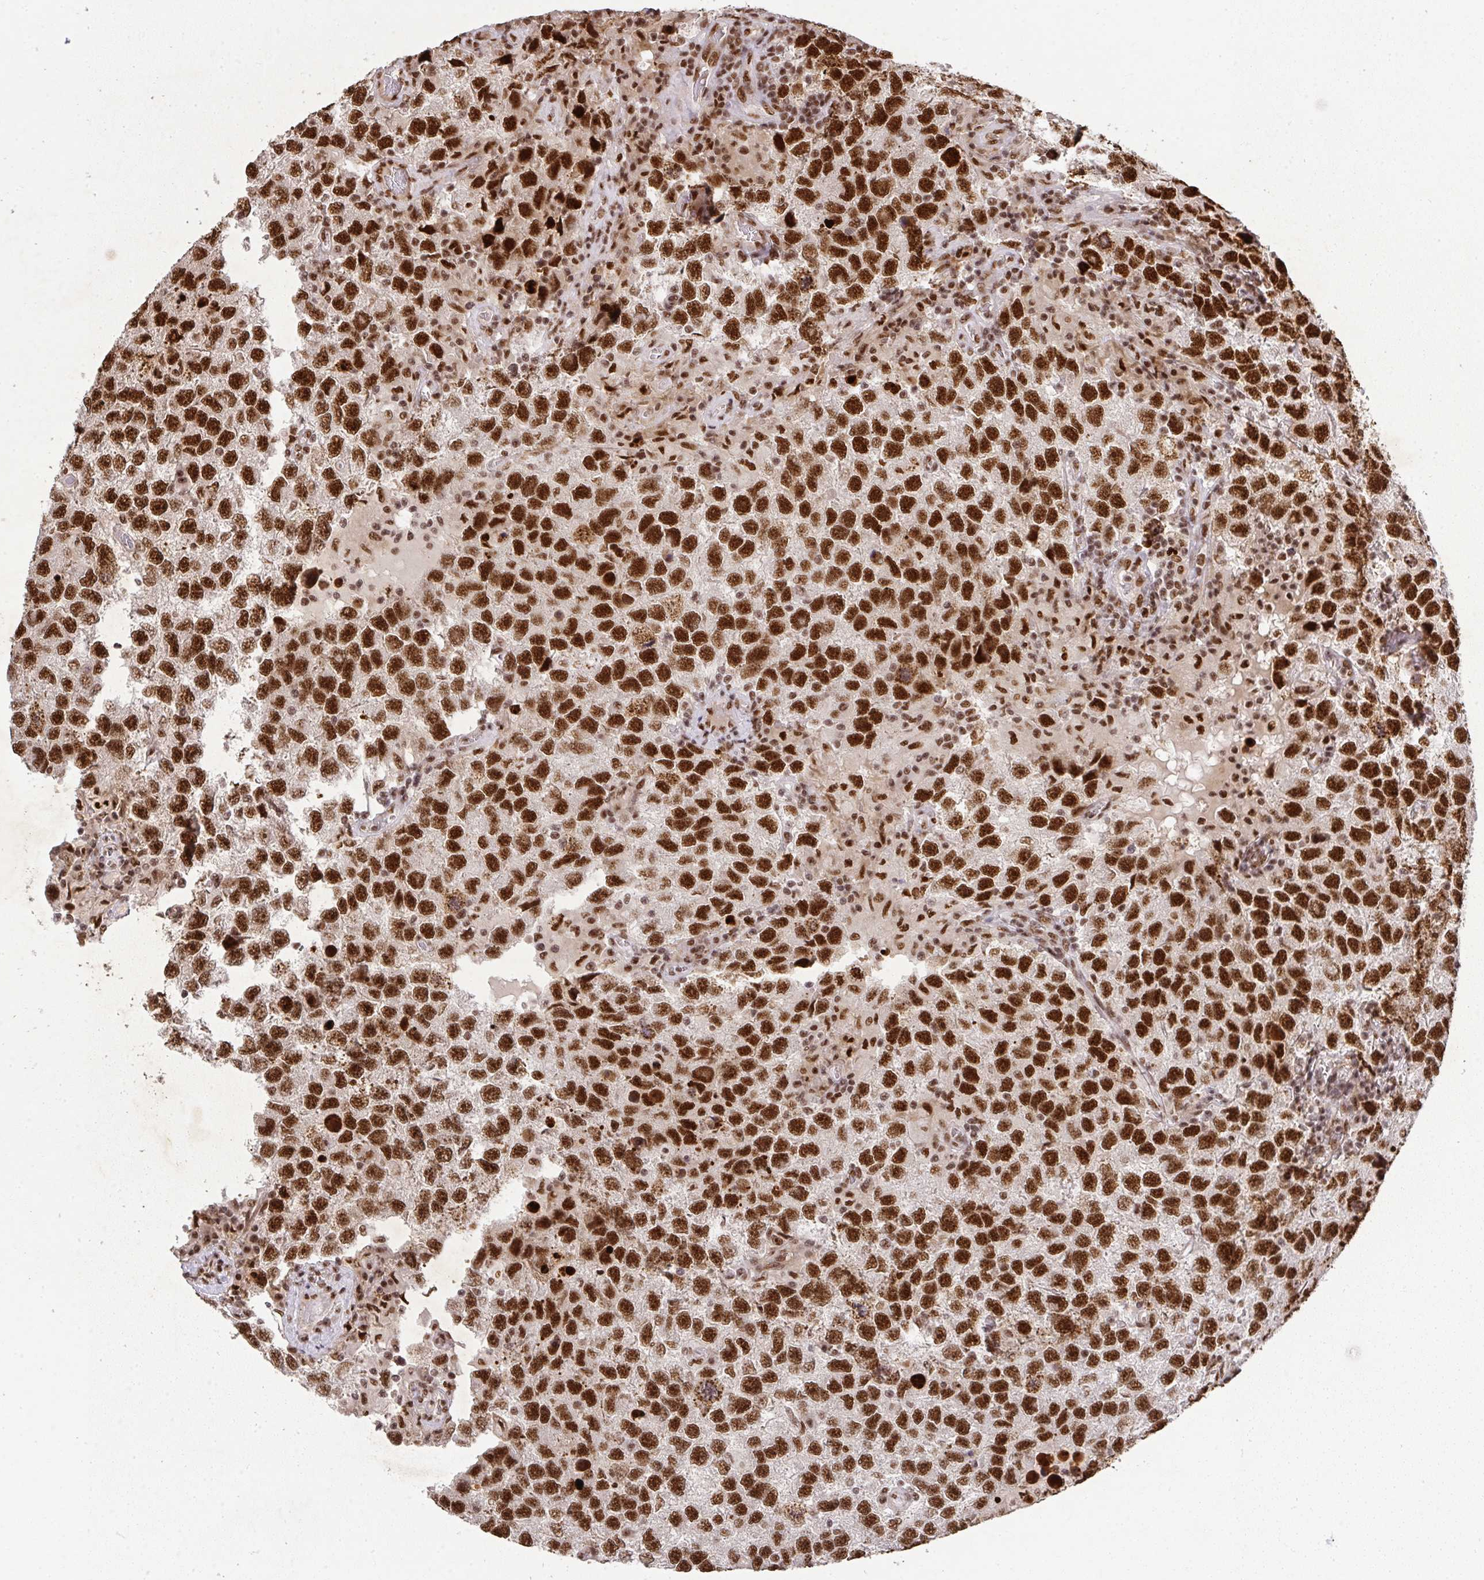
{"staining": {"intensity": "strong", "quantity": ">75%", "location": "nuclear"}, "tissue": "testis cancer", "cell_type": "Tumor cells", "image_type": "cancer", "snomed": [{"axis": "morphology", "description": "Seminoma, NOS"}, {"axis": "topography", "description": "Testis"}], "caption": "IHC (DAB) staining of human seminoma (testis) reveals strong nuclear protein expression in about >75% of tumor cells.", "gene": "U2AF1", "patient": {"sex": "male", "age": 26}}